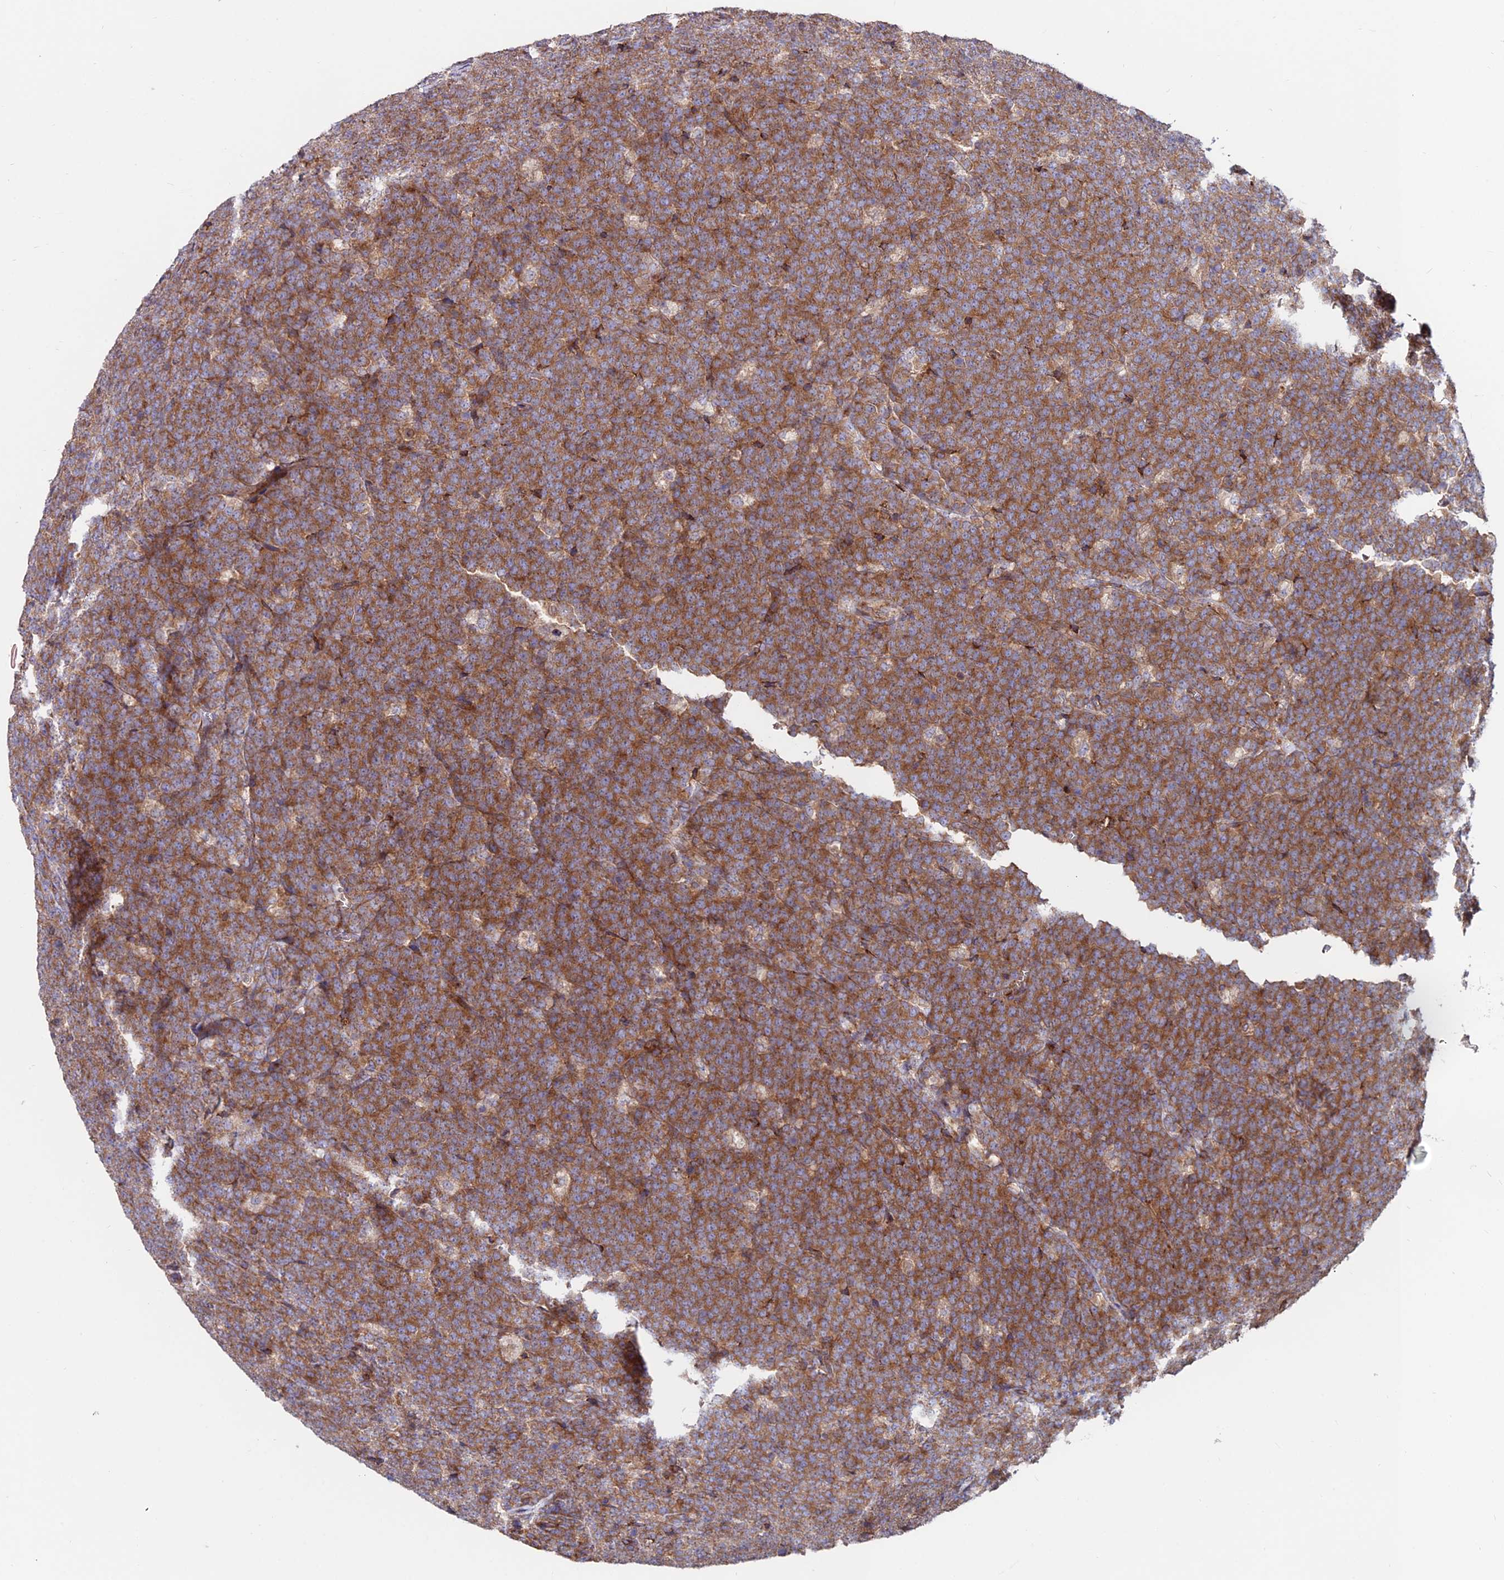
{"staining": {"intensity": "strong", "quantity": ">75%", "location": "cytoplasmic/membranous"}, "tissue": "lymphoma", "cell_type": "Tumor cells", "image_type": "cancer", "snomed": [{"axis": "morphology", "description": "Malignant lymphoma, non-Hodgkin's type, High grade"}, {"axis": "topography", "description": "Small intestine"}], "caption": "Immunohistochemistry (DAB (3,3'-diaminobenzidine)) staining of human high-grade malignant lymphoma, non-Hodgkin's type displays strong cytoplasmic/membranous protein expression in about >75% of tumor cells.", "gene": "EIF3K", "patient": {"sex": "male", "age": 8}}